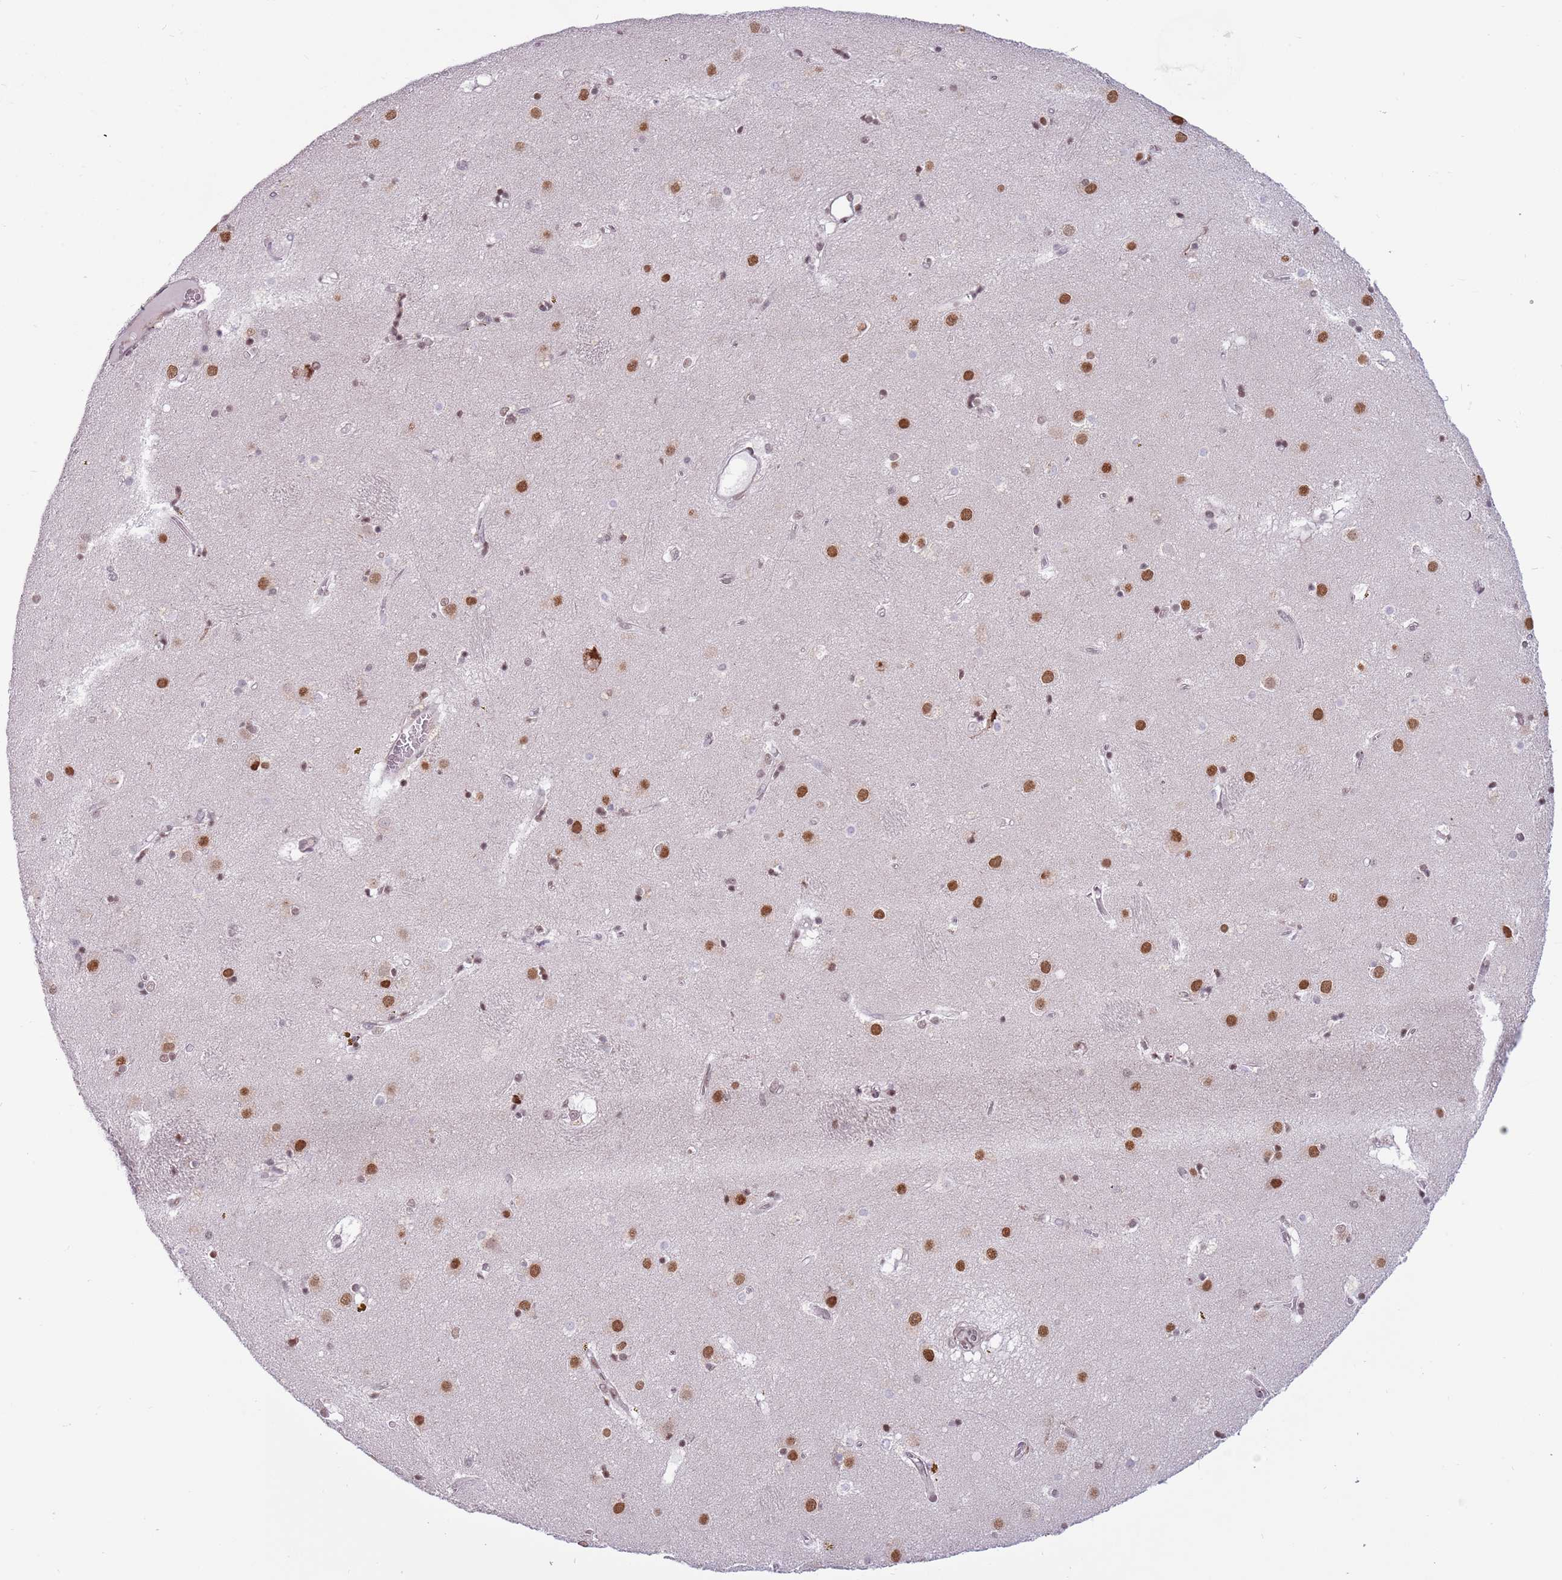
{"staining": {"intensity": "negative", "quantity": "none", "location": "none"}, "tissue": "caudate", "cell_type": "Glial cells", "image_type": "normal", "snomed": [{"axis": "morphology", "description": "Normal tissue, NOS"}, {"axis": "topography", "description": "Lateral ventricle wall"}], "caption": "Immunohistochemistry (IHC) histopathology image of benign caudate: human caudate stained with DAB (3,3'-diaminobenzidine) displays no significant protein staining in glial cells. (DAB immunohistochemistry with hematoxylin counter stain).", "gene": "BARD1", "patient": {"sex": "male", "age": 70}}